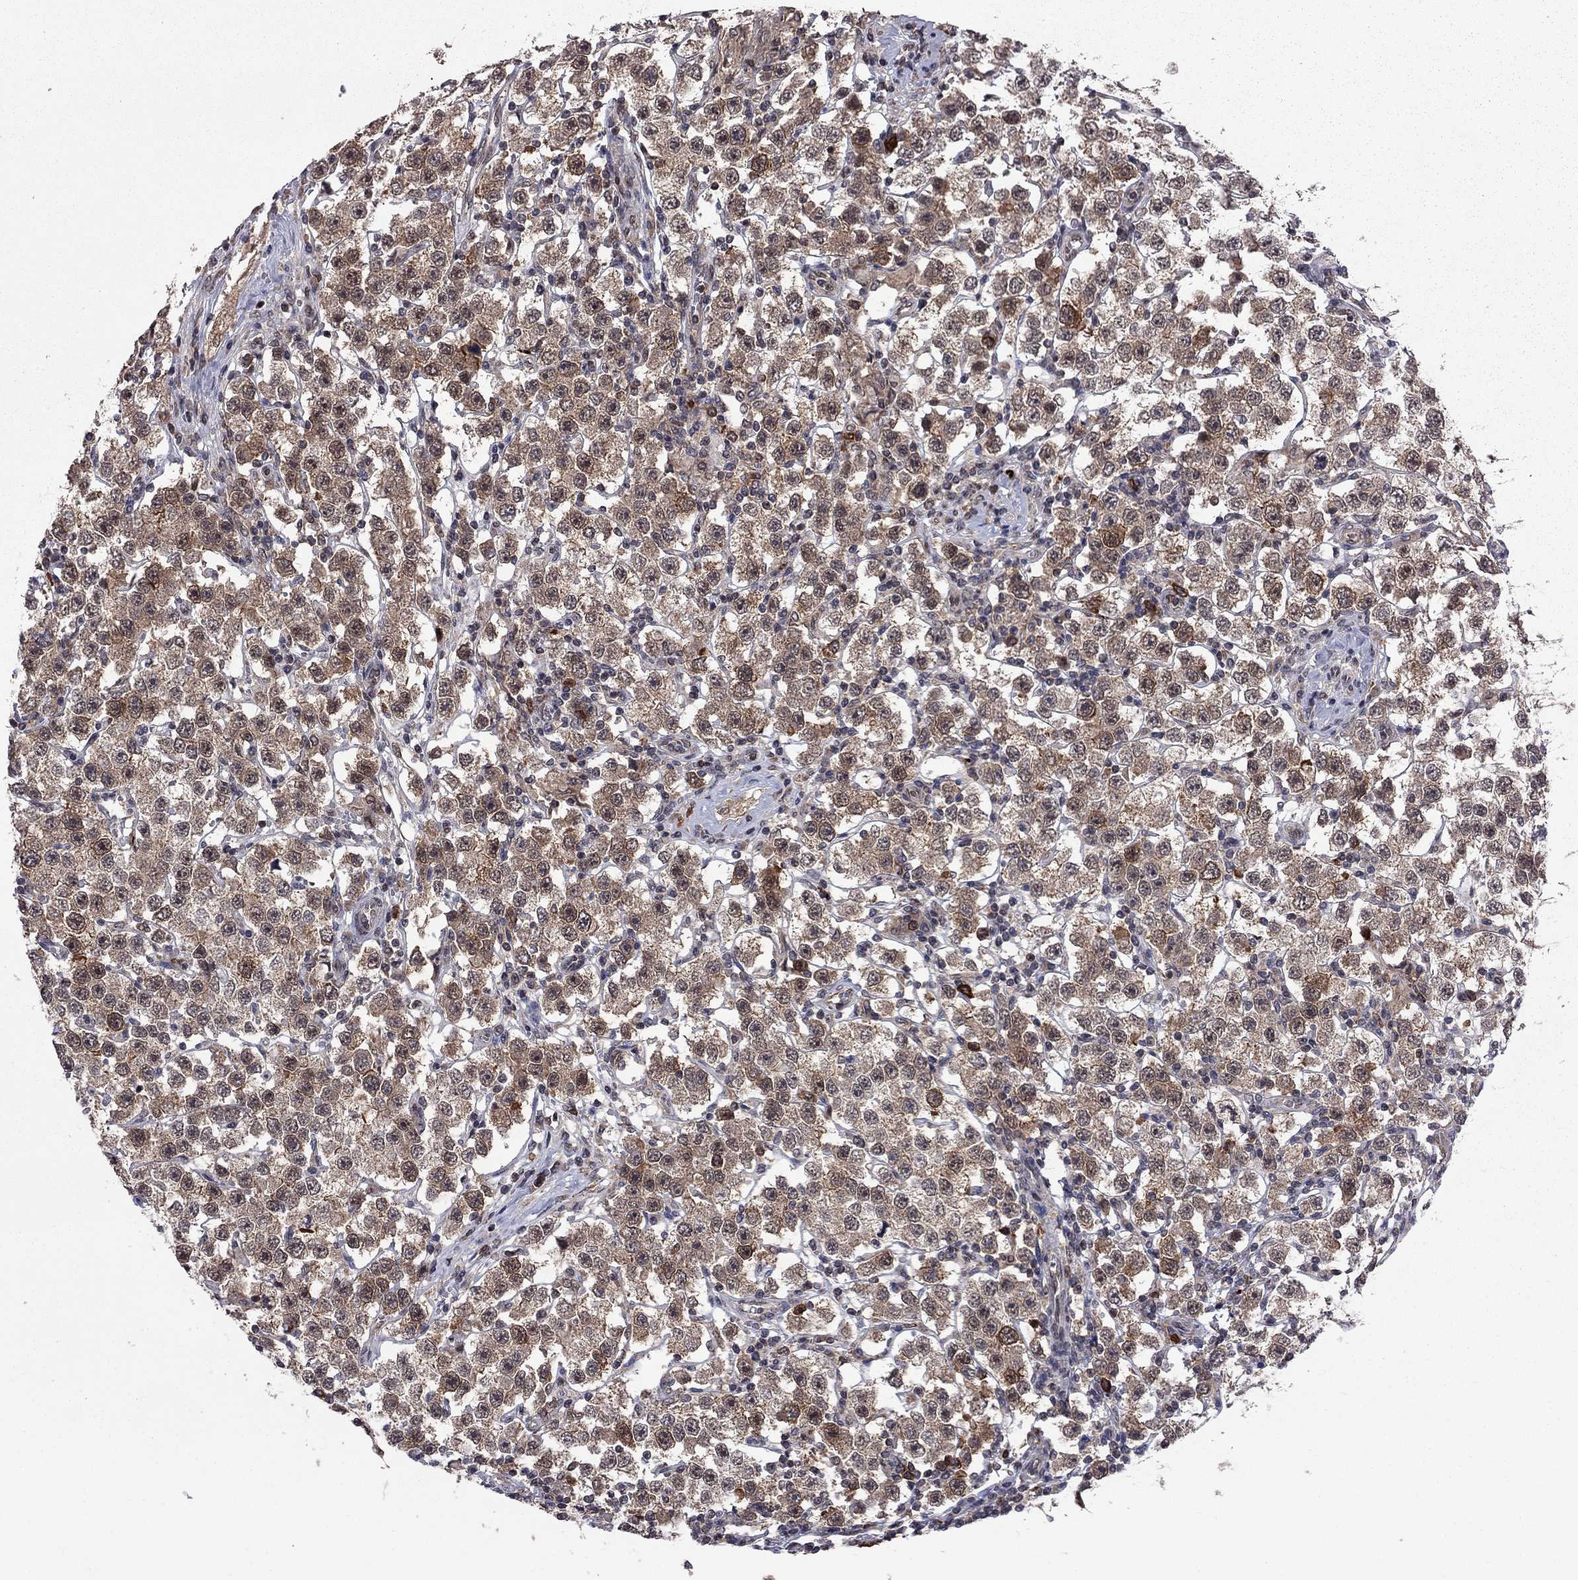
{"staining": {"intensity": "moderate", "quantity": ">75%", "location": "cytoplasmic/membranous"}, "tissue": "testis cancer", "cell_type": "Tumor cells", "image_type": "cancer", "snomed": [{"axis": "morphology", "description": "Seminoma, NOS"}, {"axis": "topography", "description": "Testis"}], "caption": "There is medium levels of moderate cytoplasmic/membranous staining in tumor cells of seminoma (testis), as demonstrated by immunohistochemical staining (brown color).", "gene": "GPAA1", "patient": {"sex": "male", "age": 37}}